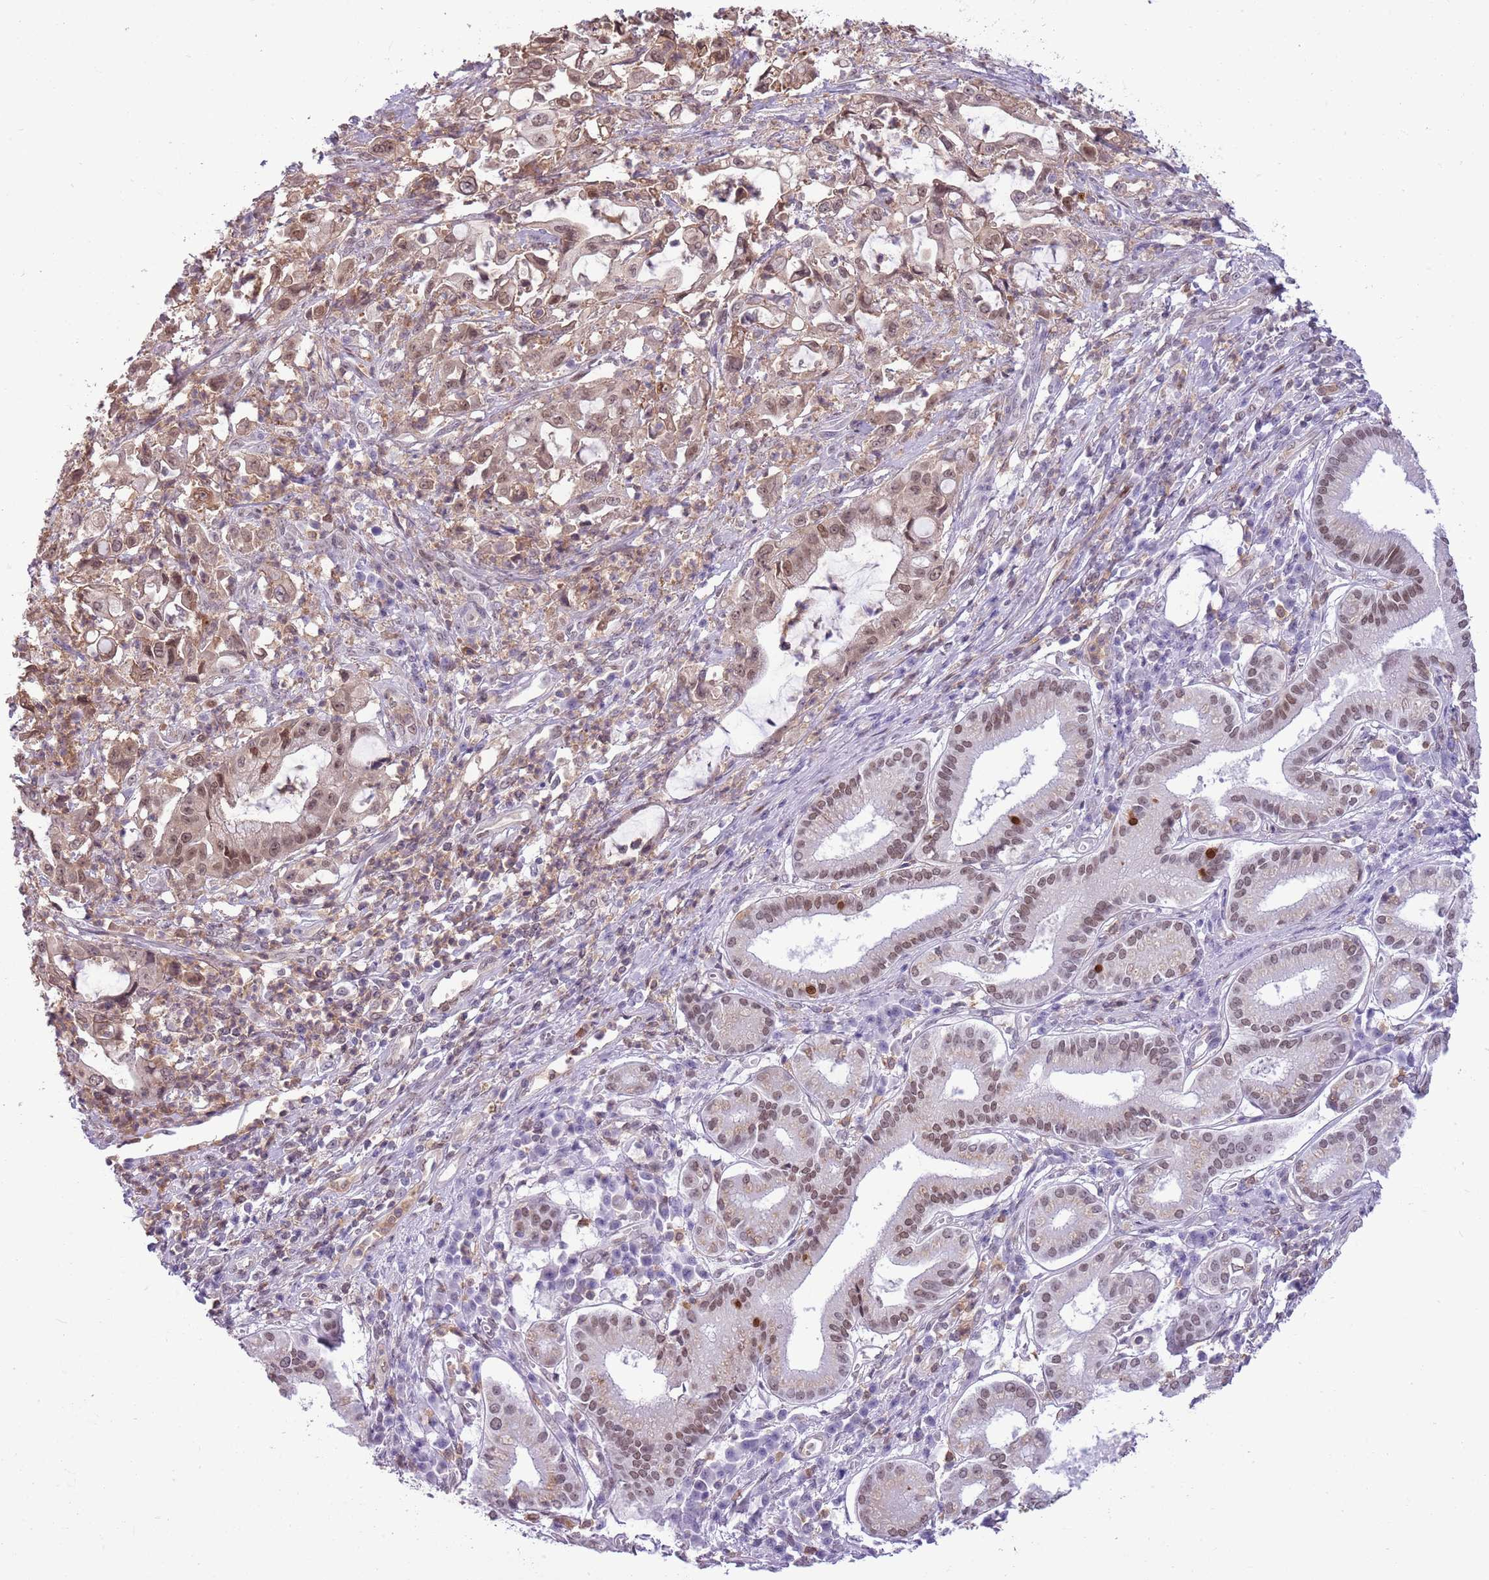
{"staining": {"intensity": "moderate", "quantity": ">75%", "location": "nuclear"}, "tissue": "pancreatic cancer", "cell_type": "Tumor cells", "image_type": "cancer", "snomed": [{"axis": "morphology", "description": "Adenocarcinoma, NOS"}, {"axis": "topography", "description": "Pancreas"}], "caption": "Adenocarcinoma (pancreatic) tissue demonstrates moderate nuclear positivity in approximately >75% of tumor cells", "gene": "DHX32", "patient": {"sex": "female", "age": 61}}